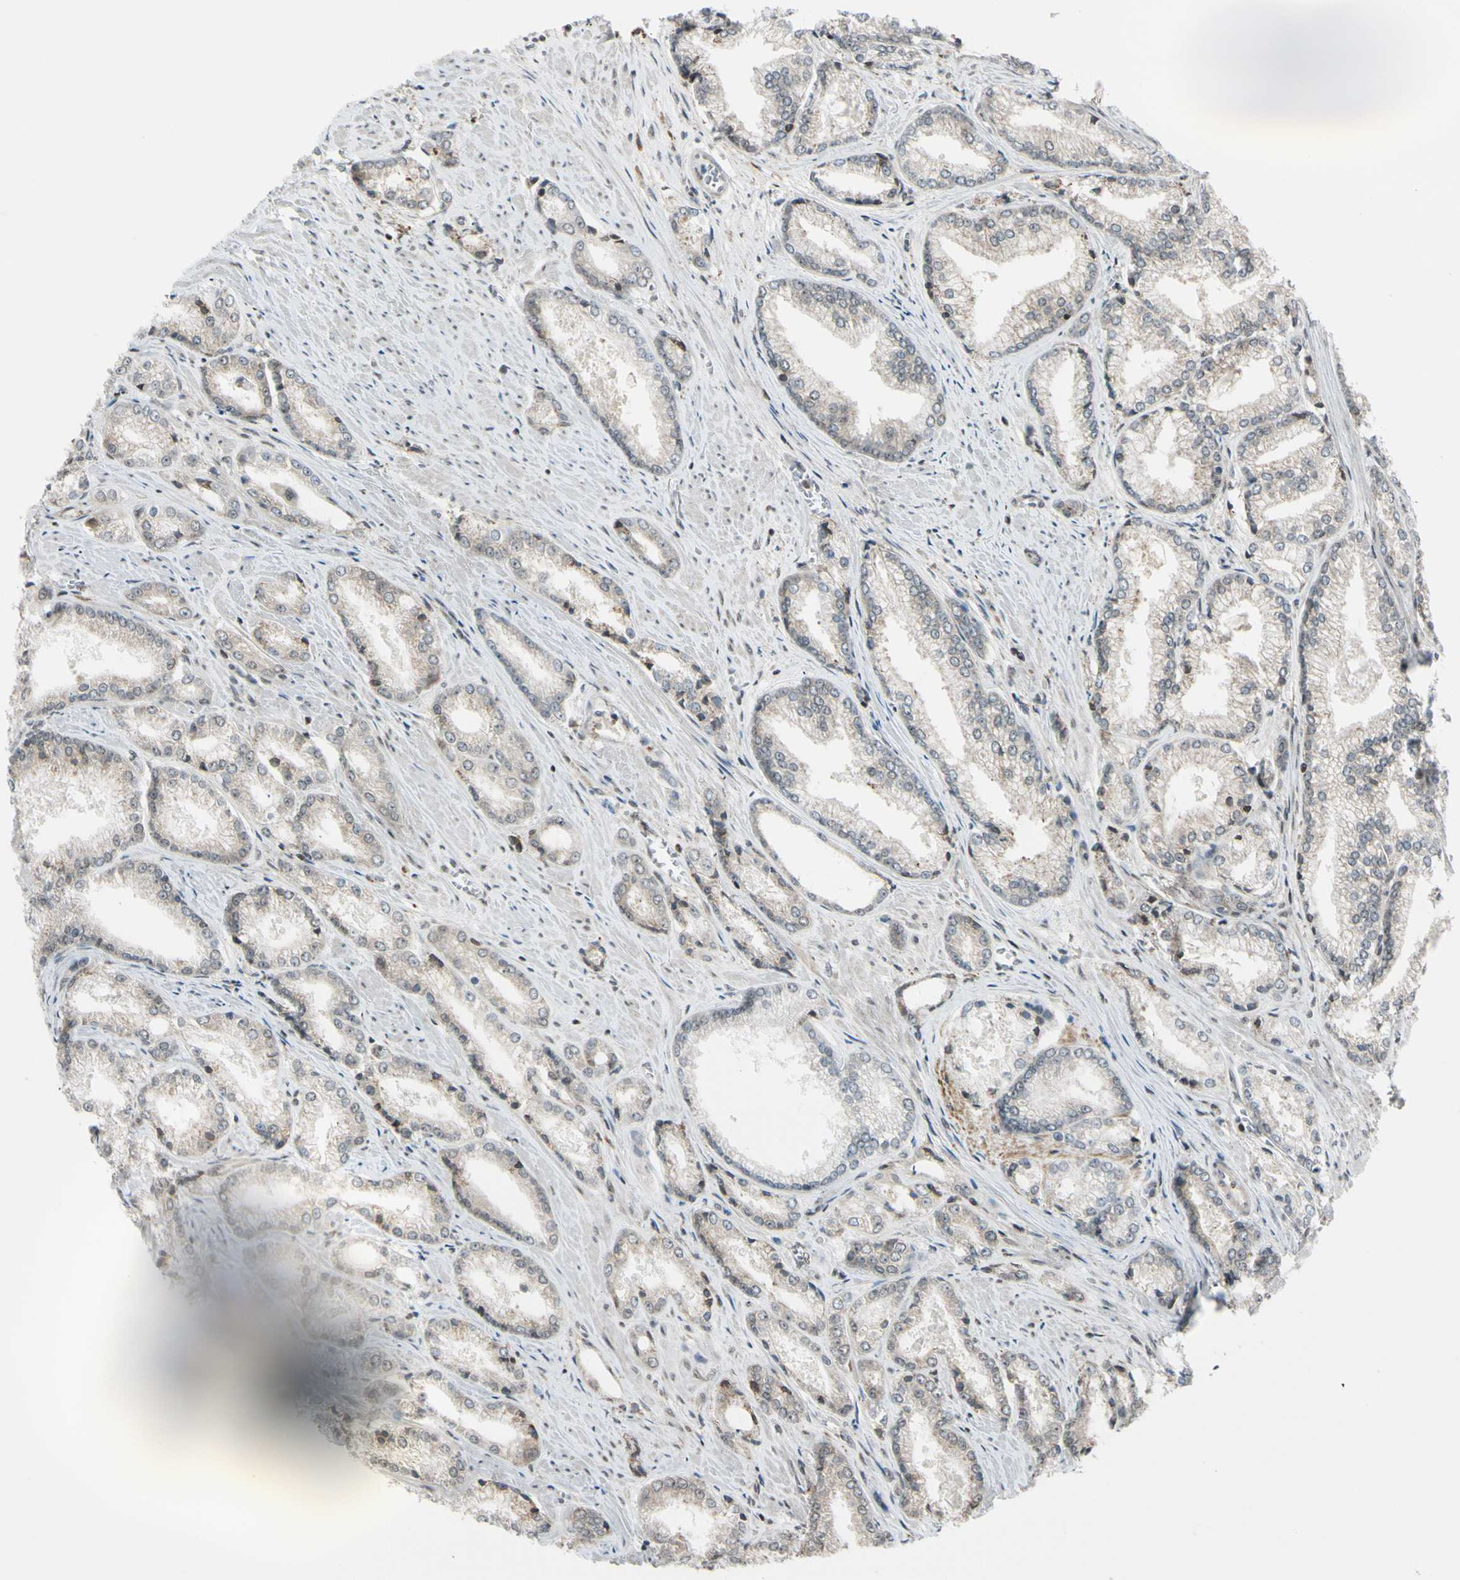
{"staining": {"intensity": "weak", "quantity": "<25%", "location": "cytoplasmic/membranous"}, "tissue": "prostate cancer", "cell_type": "Tumor cells", "image_type": "cancer", "snomed": [{"axis": "morphology", "description": "Adenocarcinoma, Low grade"}, {"axis": "topography", "description": "Prostate"}], "caption": "DAB immunohistochemical staining of prostate cancer (low-grade adenocarcinoma) demonstrates no significant staining in tumor cells.", "gene": "DAXX", "patient": {"sex": "male", "age": 64}}